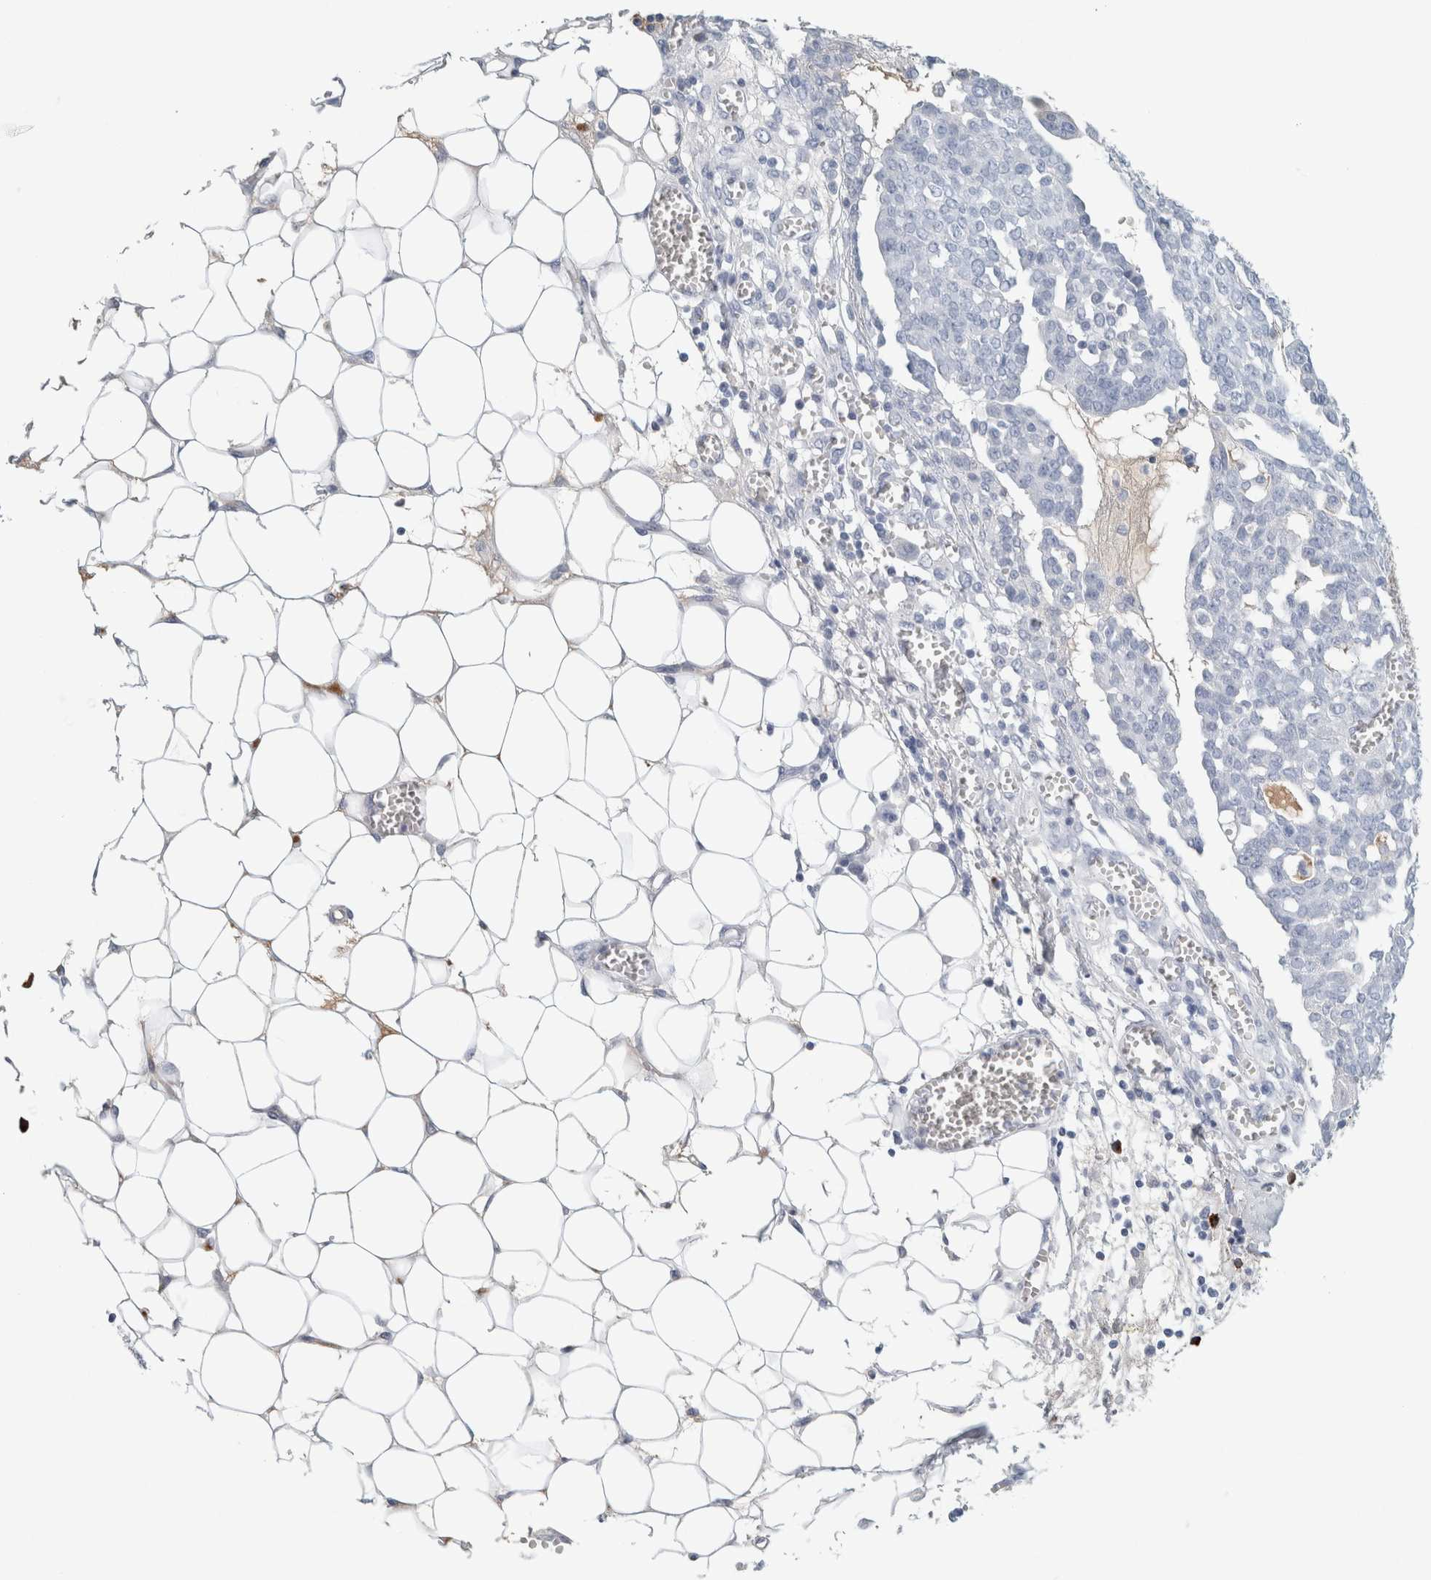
{"staining": {"intensity": "negative", "quantity": "none", "location": "none"}, "tissue": "ovarian cancer", "cell_type": "Tumor cells", "image_type": "cancer", "snomed": [{"axis": "morphology", "description": "Cystadenocarcinoma, serous, NOS"}, {"axis": "topography", "description": "Soft tissue"}, {"axis": "topography", "description": "Ovary"}], "caption": "This is a image of immunohistochemistry staining of ovarian cancer (serous cystadenocarcinoma), which shows no expression in tumor cells. (Stains: DAB IHC with hematoxylin counter stain, Microscopy: brightfield microscopy at high magnification).", "gene": "IL6", "patient": {"sex": "female", "age": 57}}